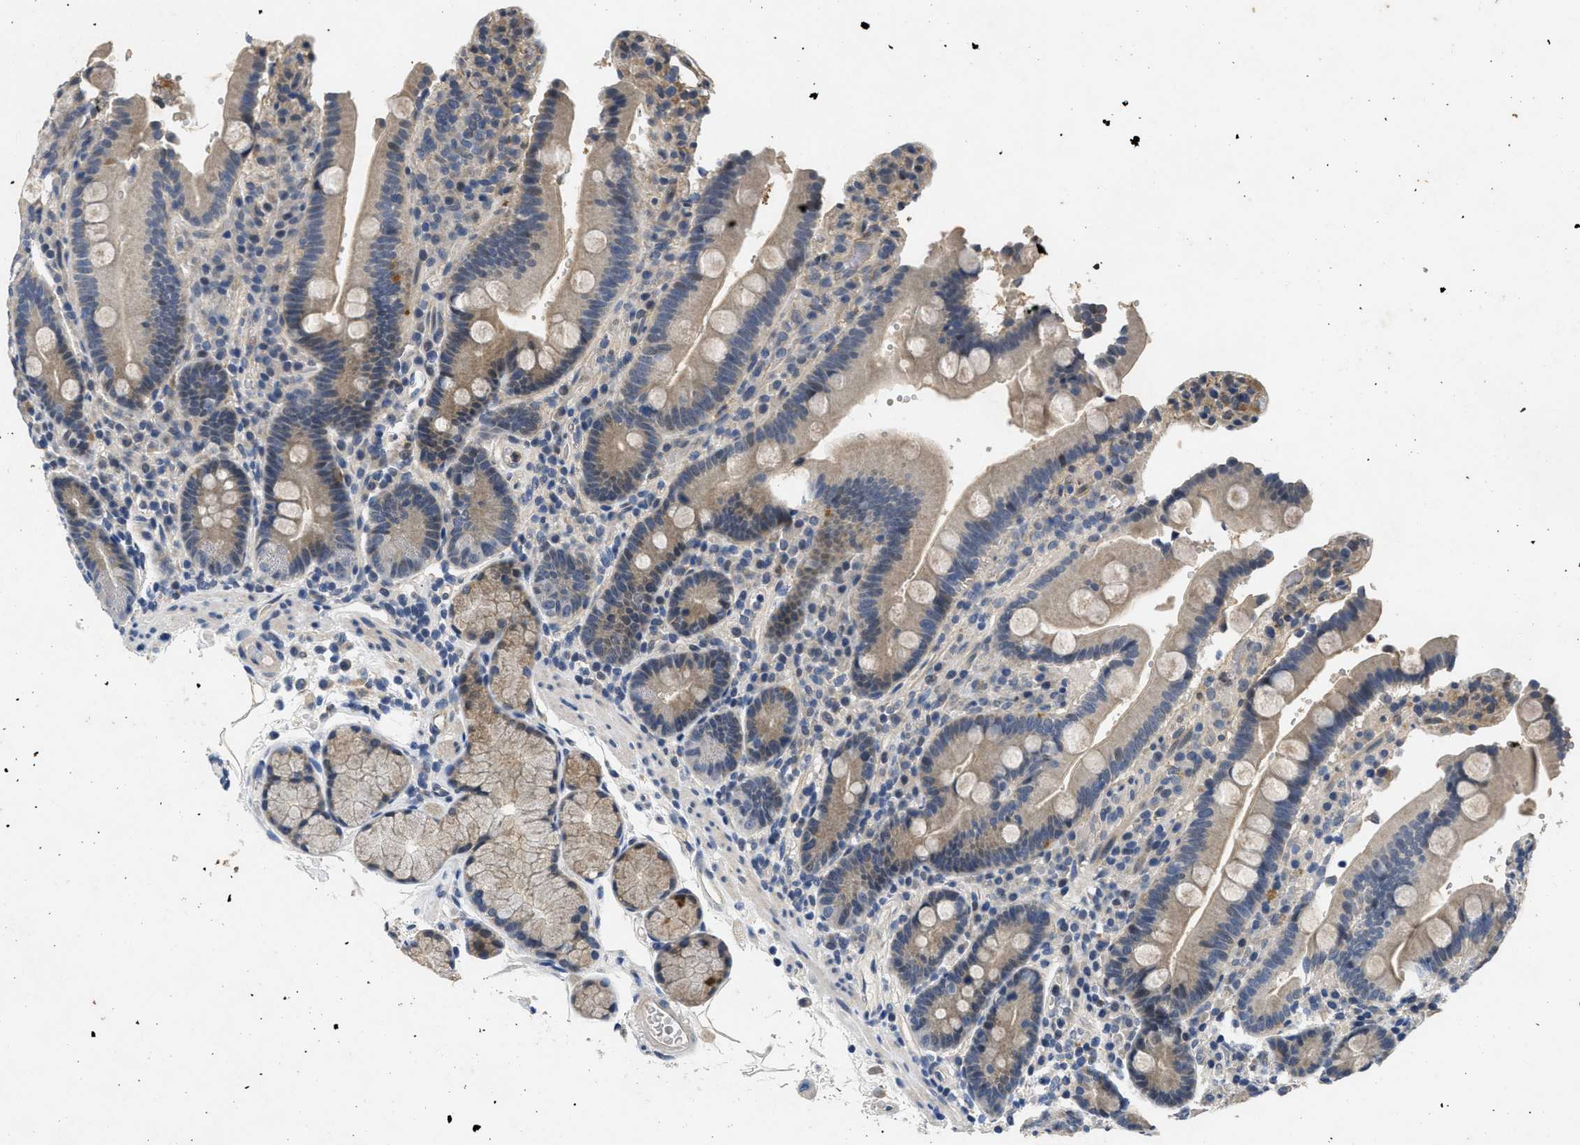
{"staining": {"intensity": "negative", "quantity": "none", "location": "none"}, "tissue": "duodenum", "cell_type": "Glandular cells", "image_type": "normal", "snomed": [{"axis": "morphology", "description": "Normal tissue, NOS"}, {"axis": "topography", "description": "Small intestine, NOS"}], "caption": "An IHC histopathology image of unremarkable duodenum is shown. There is no staining in glandular cells of duodenum.", "gene": "PAPOLG", "patient": {"sex": "female", "age": 71}}